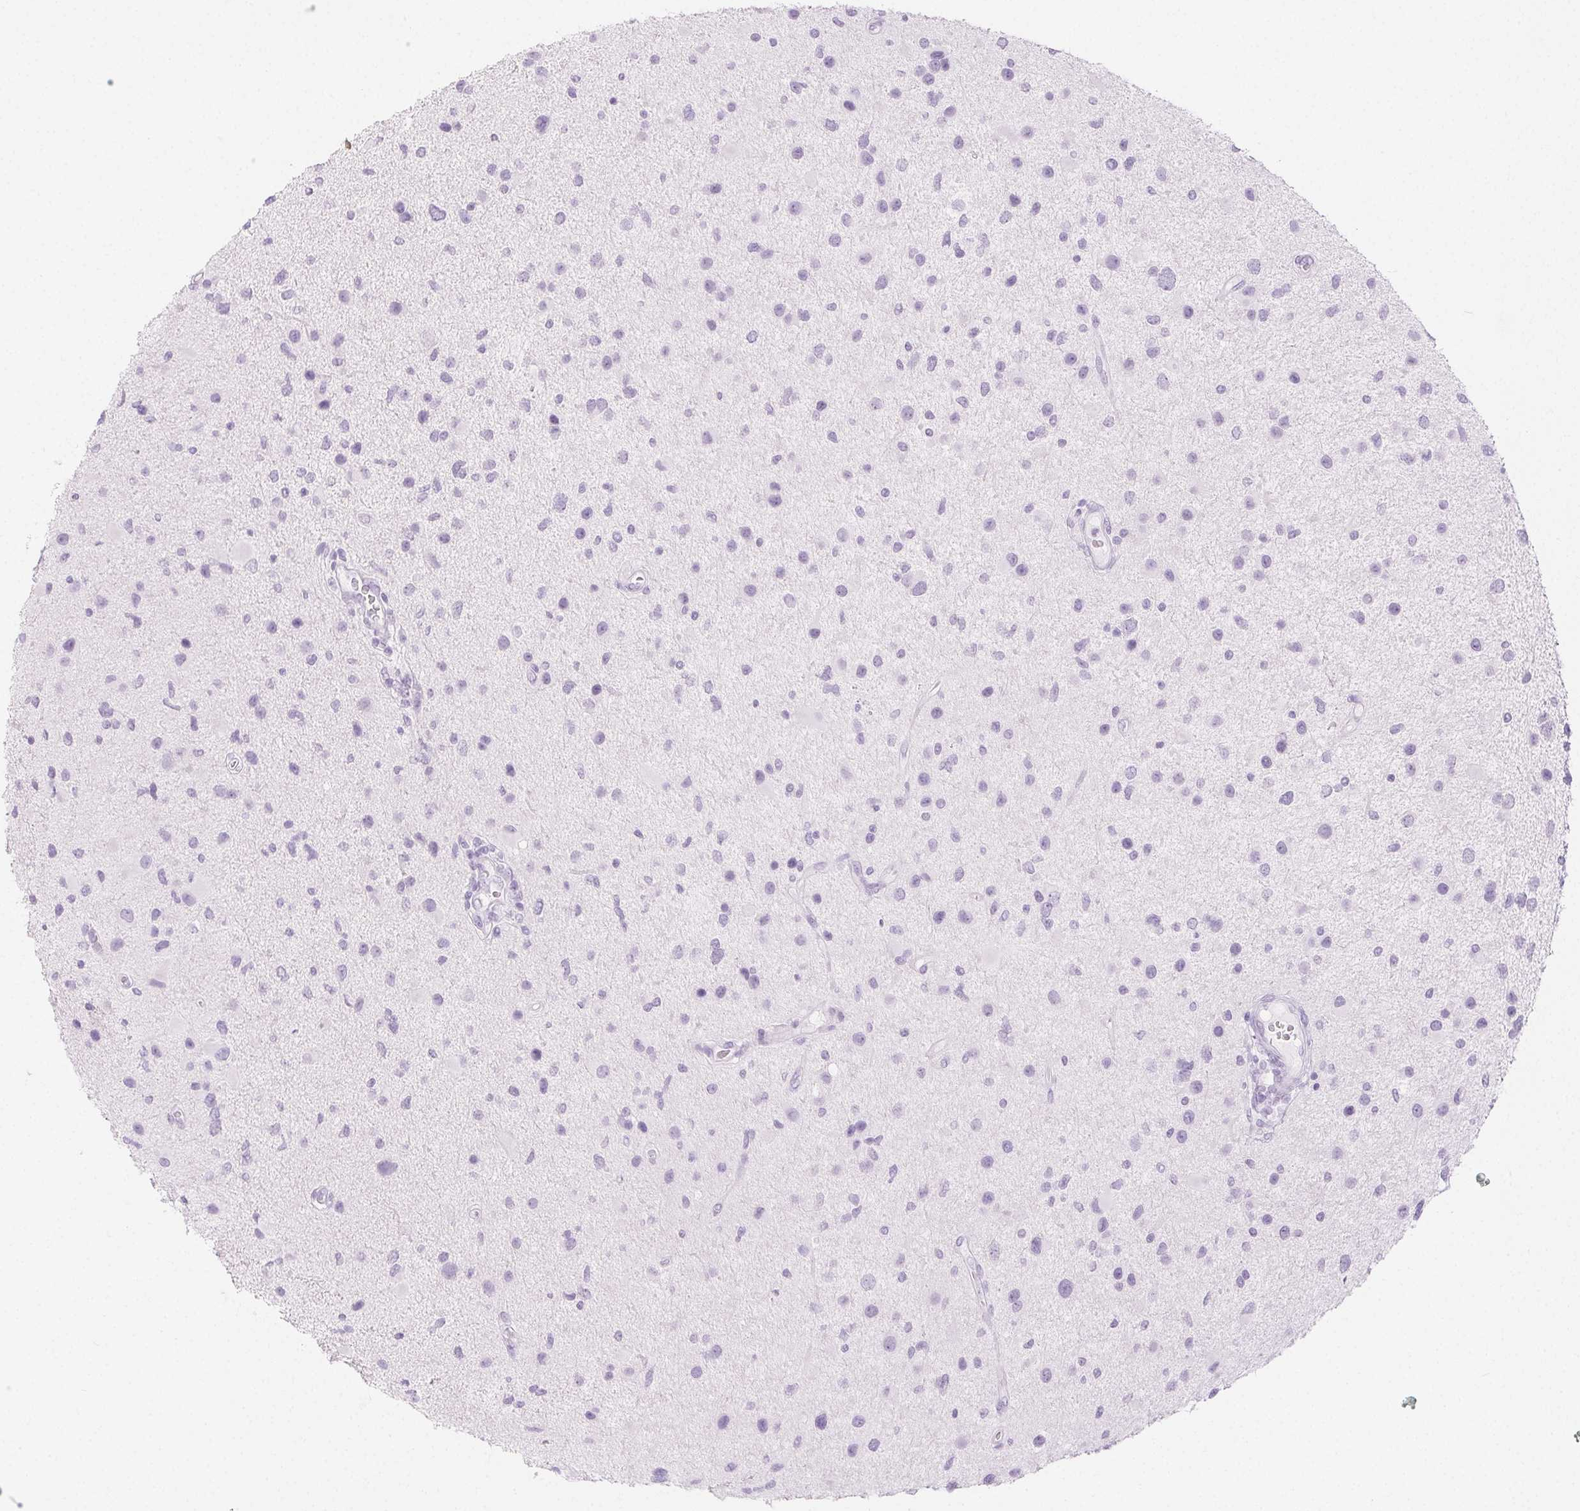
{"staining": {"intensity": "negative", "quantity": "none", "location": "none"}, "tissue": "glioma", "cell_type": "Tumor cells", "image_type": "cancer", "snomed": [{"axis": "morphology", "description": "Glioma, malignant, Low grade"}, {"axis": "topography", "description": "Brain"}], "caption": "Tumor cells are negative for protein expression in human glioma.", "gene": "SPRR3", "patient": {"sex": "female", "age": 32}}